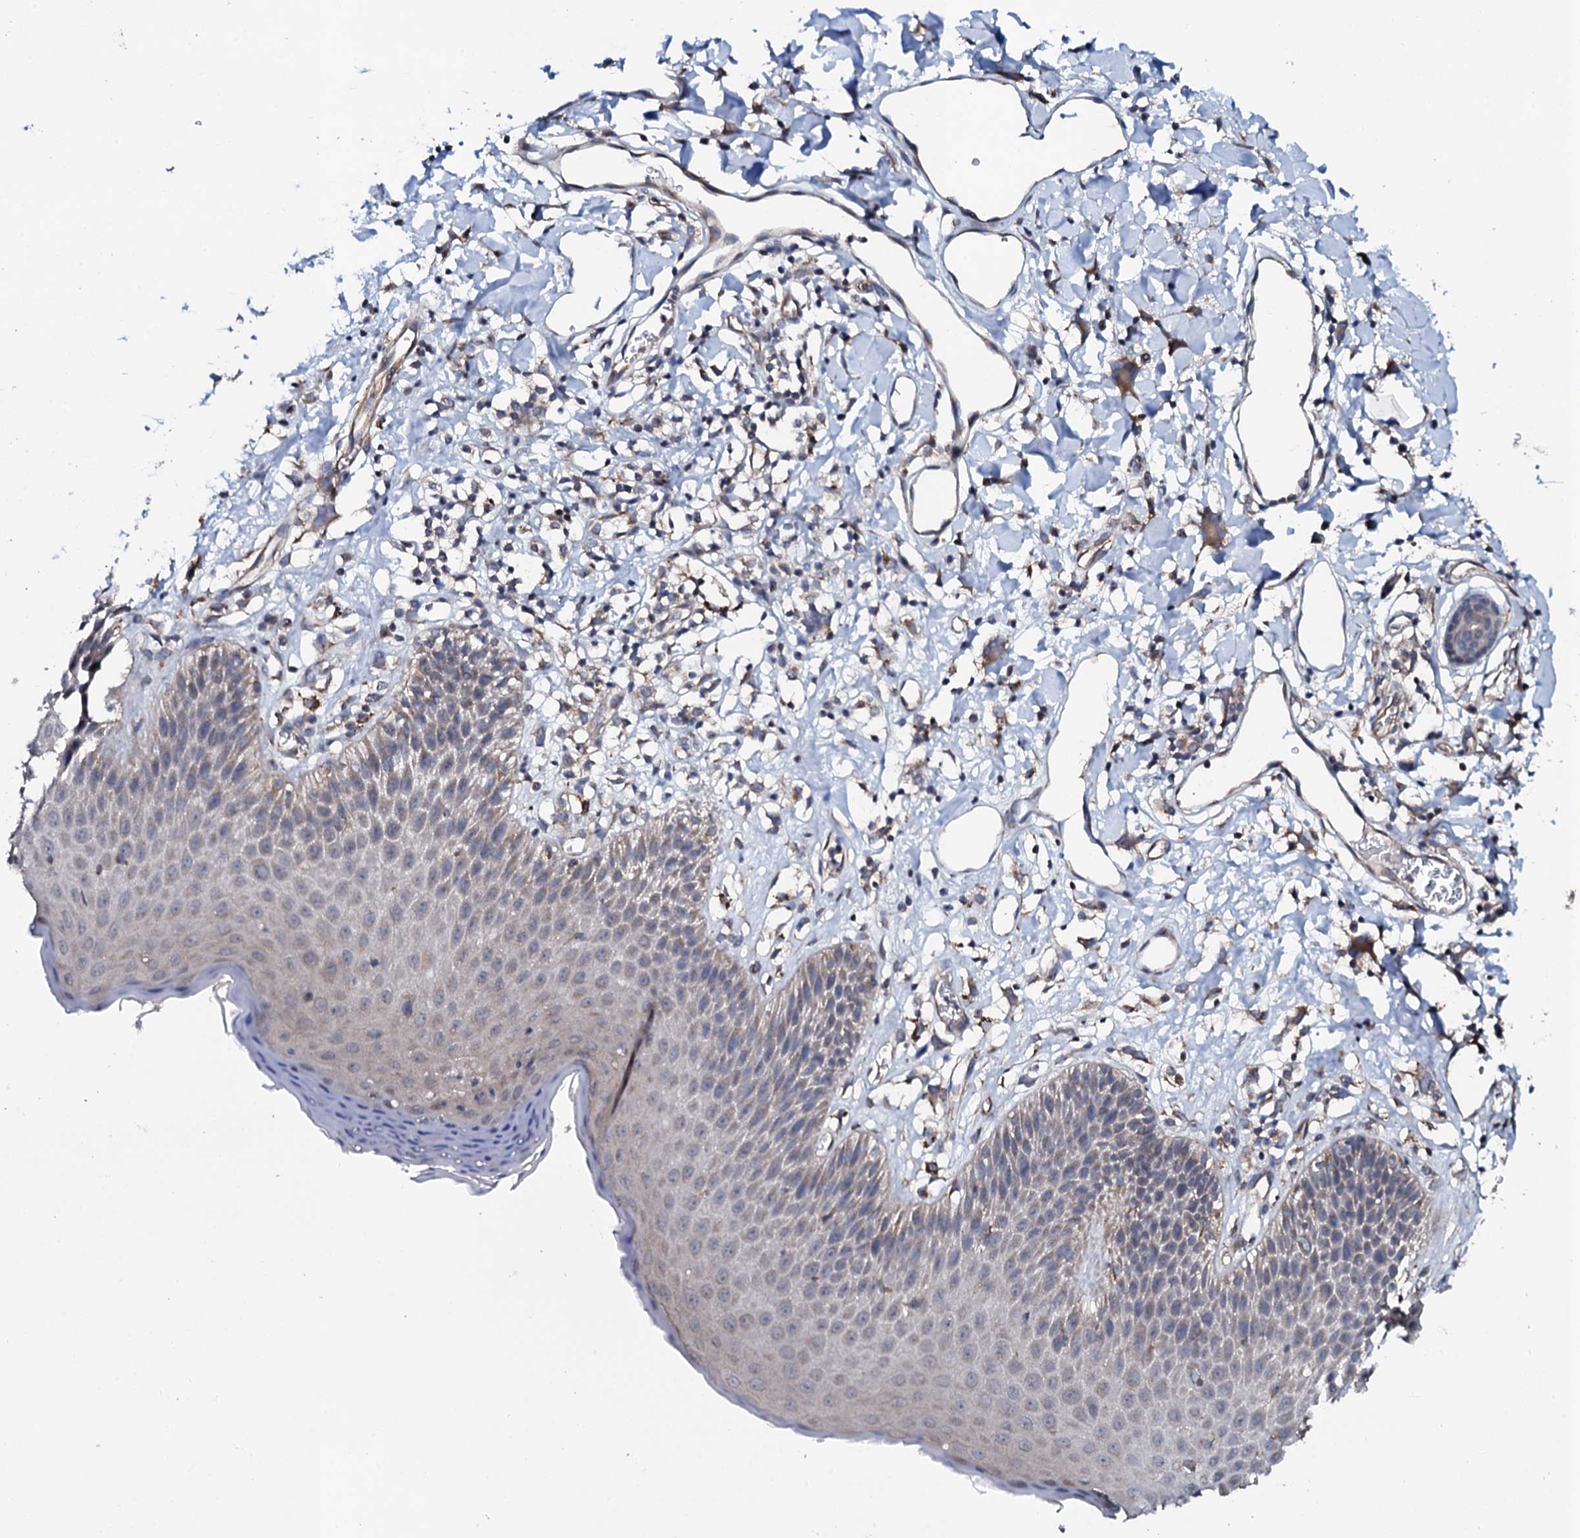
{"staining": {"intensity": "weak", "quantity": "25%-75%", "location": "cytoplasmic/membranous"}, "tissue": "skin", "cell_type": "Epidermal cells", "image_type": "normal", "snomed": [{"axis": "morphology", "description": "Normal tissue, NOS"}, {"axis": "topography", "description": "Vulva"}], "caption": "Skin stained with DAB (3,3'-diaminobenzidine) IHC demonstrates low levels of weak cytoplasmic/membranous positivity in approximately 25%-75% of epidermal cells.", "gene": "GLCE", "patient": {"sex": "female", "age": 68}}